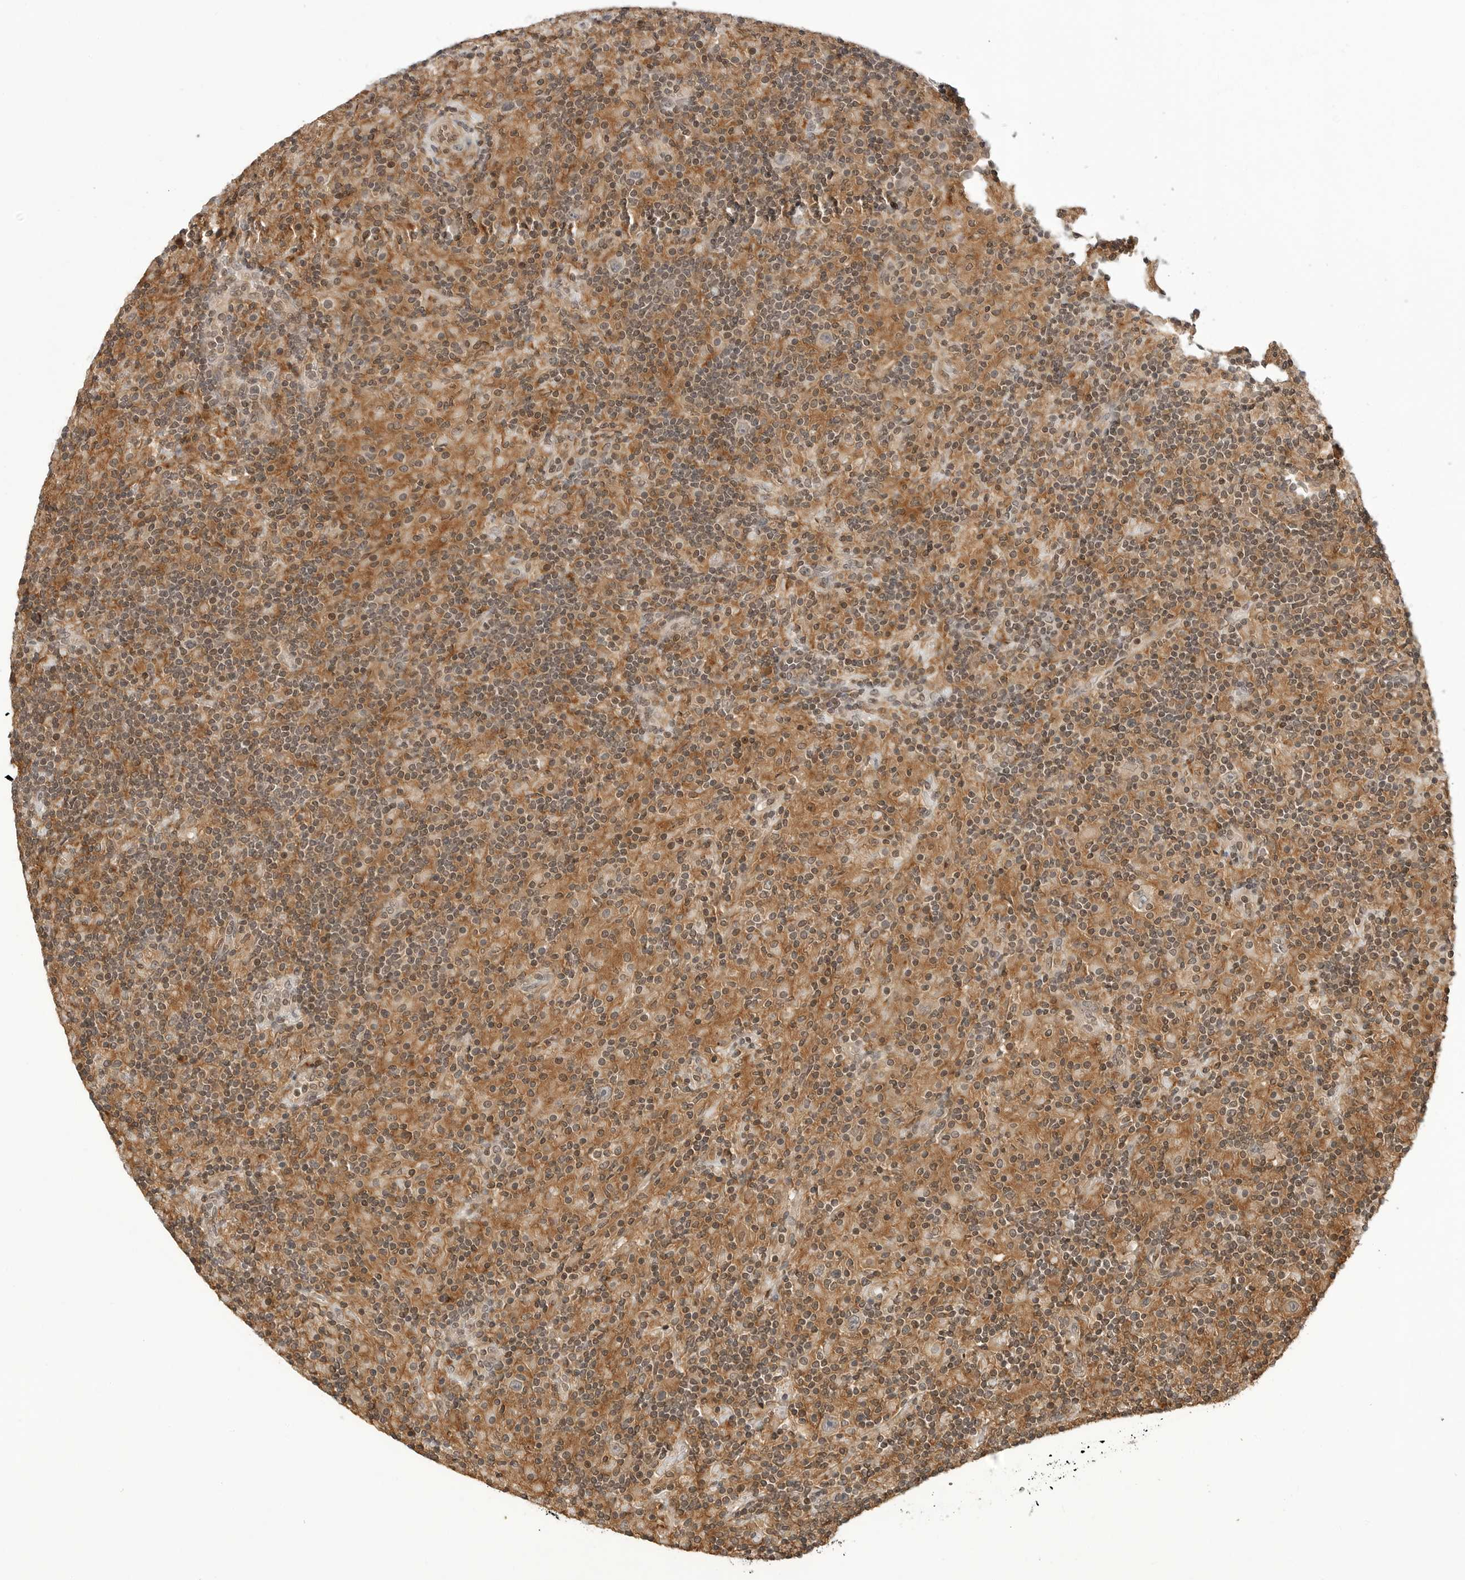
{"staining": {"intensity": "weak", "quantity": "<25%", "location": "cytoplasmic/membranous"}, "tissue": "lymphoma", "cell_type": "Tumor cells", "image_type": "cancer", "snomed": [{"axis": "morphology", "description": "Hodgkin's disease, NOS"}, {"axis": "topography", "description": "Lymph node"}], "caption": "IHC of Hodgkin's disease demonstrates no positivity in tumor cells.", "gene": "MAP2K5", "patient": {"sex": "male", "age": 70}}